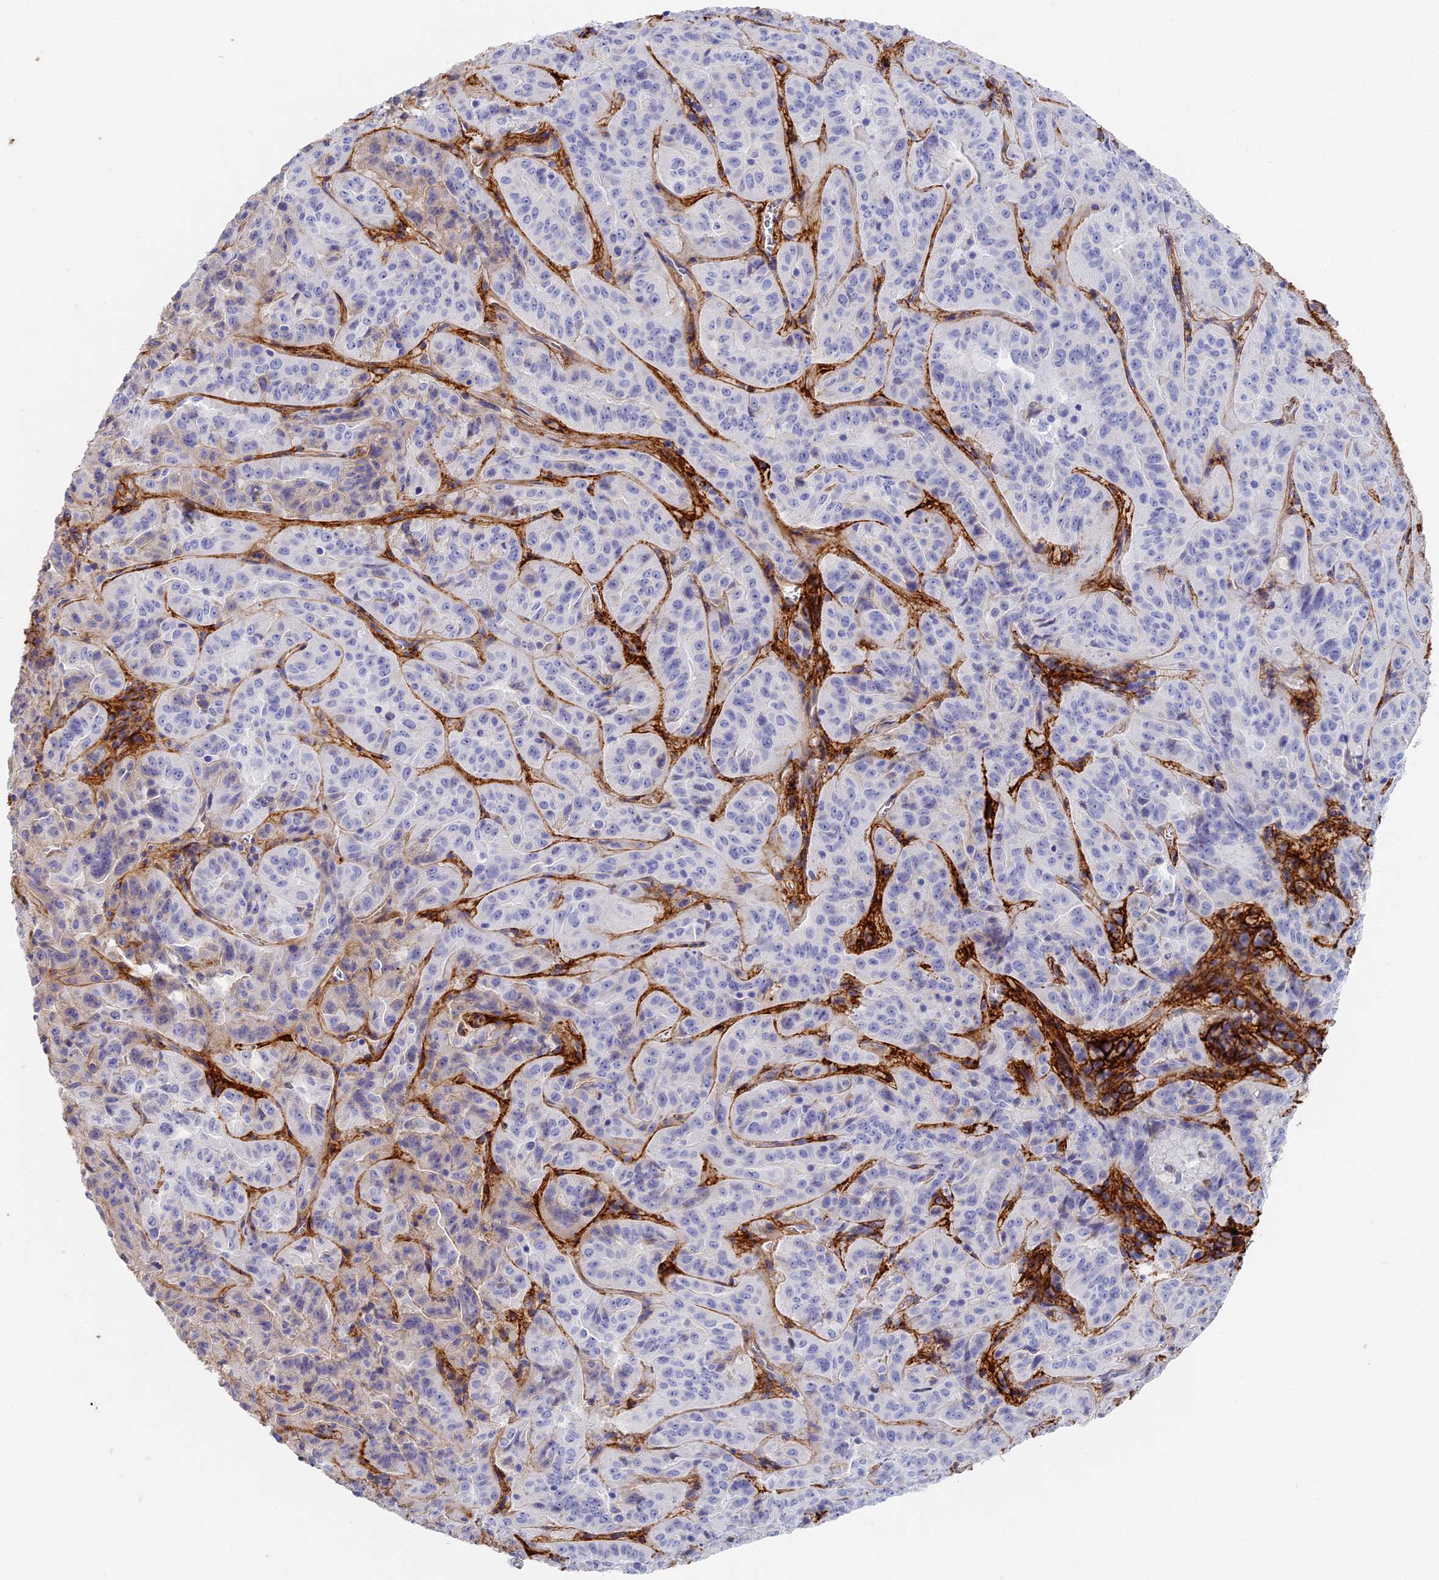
{"staining": {"intensity": "negative", "quantity": "none", "location": "none"}, "tissue": "pancreatic cancer", "cell_type": "Tumor cells", "image_type": "cancer", "snomed": [{"axis": "morphology", "description": "Adenocarcinoma, NOS"}, {"axis": "topography", "description": "Pancreas"}], "caption": "Tumor cells show no significant positivity in pancreatic adenocarcinoma.", "gene": "ITIH1", "patient": {"sex": "male", "age": 63}}